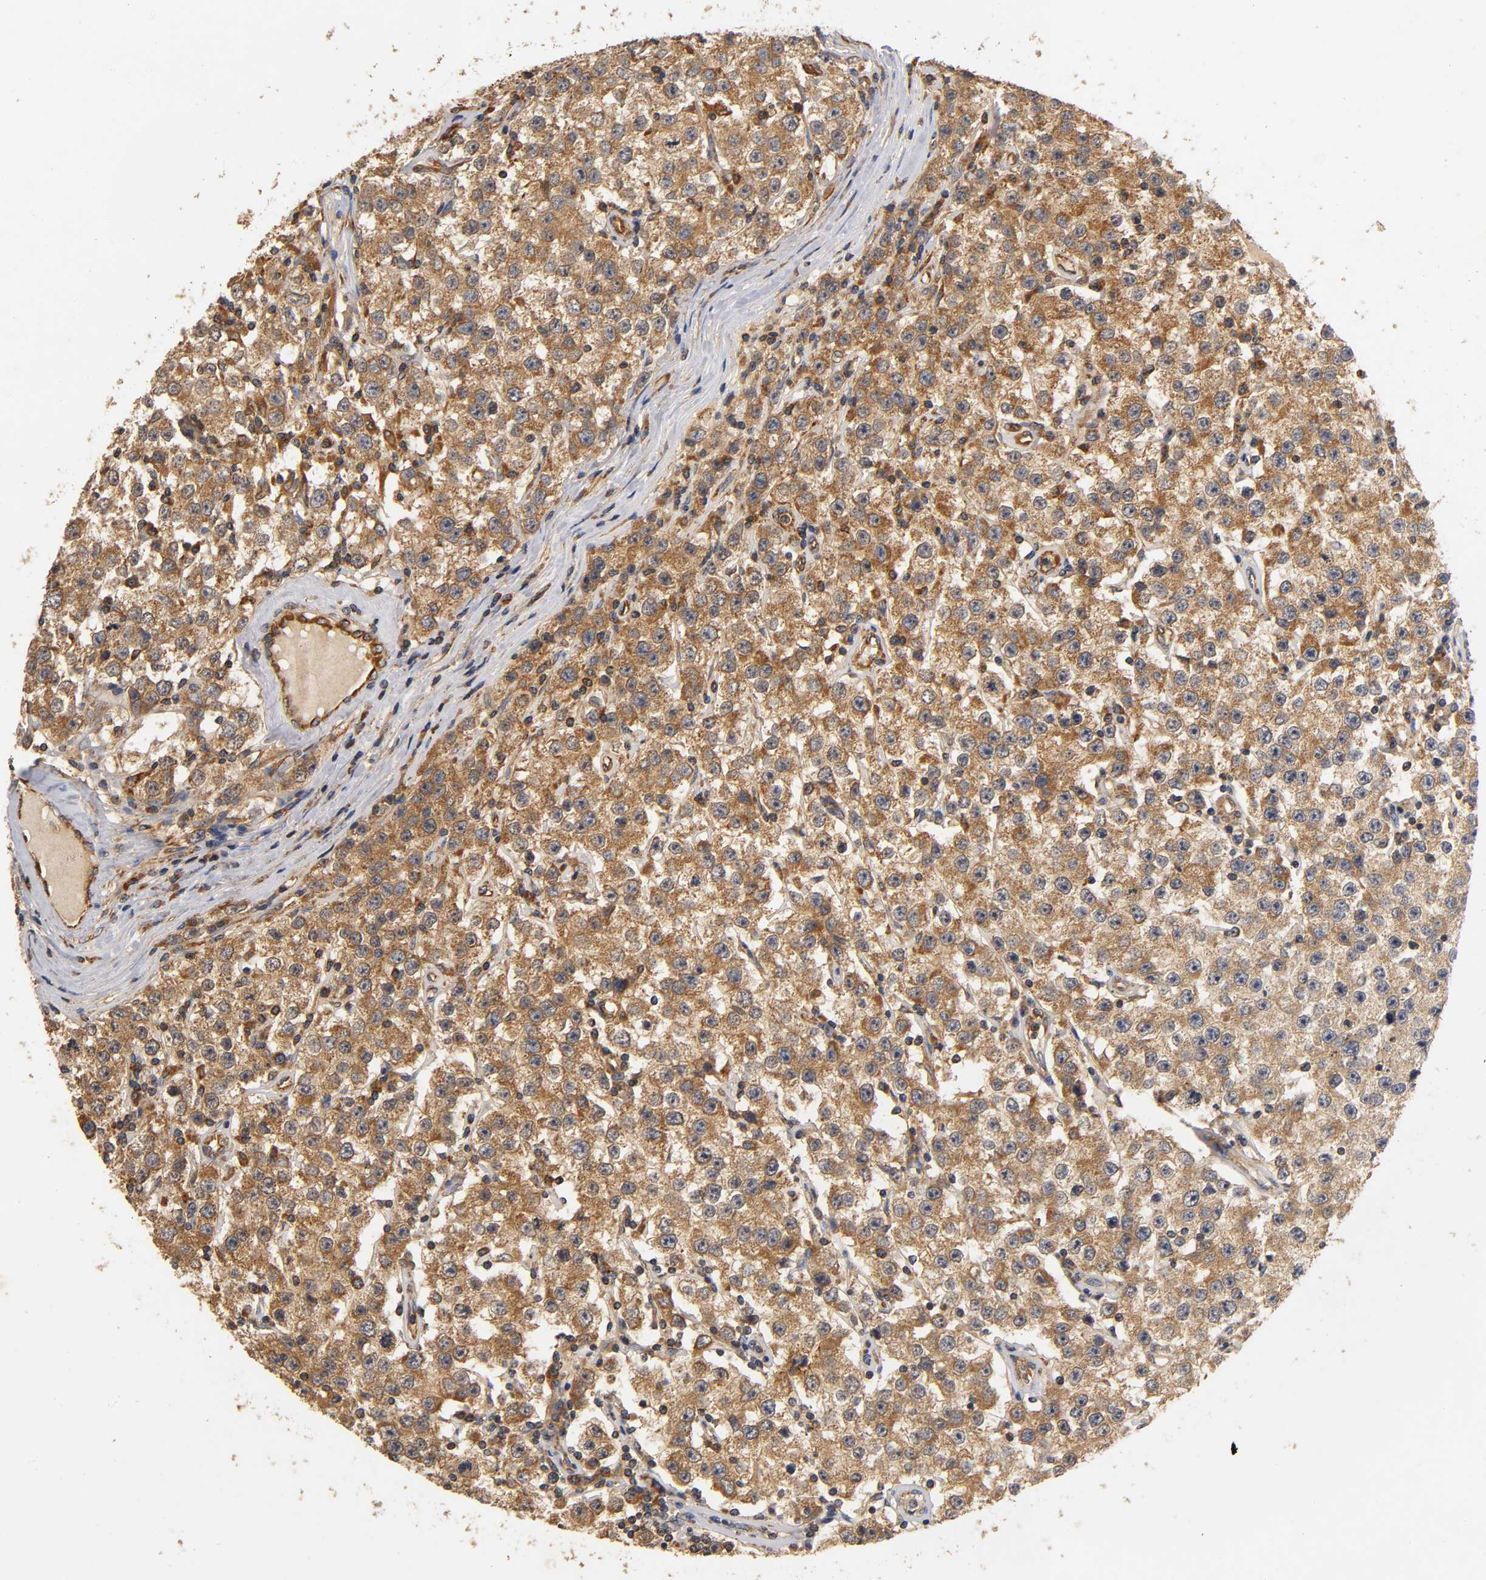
{"staining": {"intensity": "strong", "quantity": ">75%", "location": "cytoplasmic/membranous"}, "tissue": "testis cancer", "cell_type": "Tumor cells", "image_type": "cancer", "snomed": [{"axis": "morphology", "description": "Seminoma, NOS"}, {"axis": "topography", "description": "Testis"}], "caption": "This is a photomicrograph of immunohistochemistry staining of testis seminoma, which shows strong positivity in the cytoplasmic/membranous of tumor cells.", "gene": "SCAP", "patient": {"sex": "male", "age": 52}}